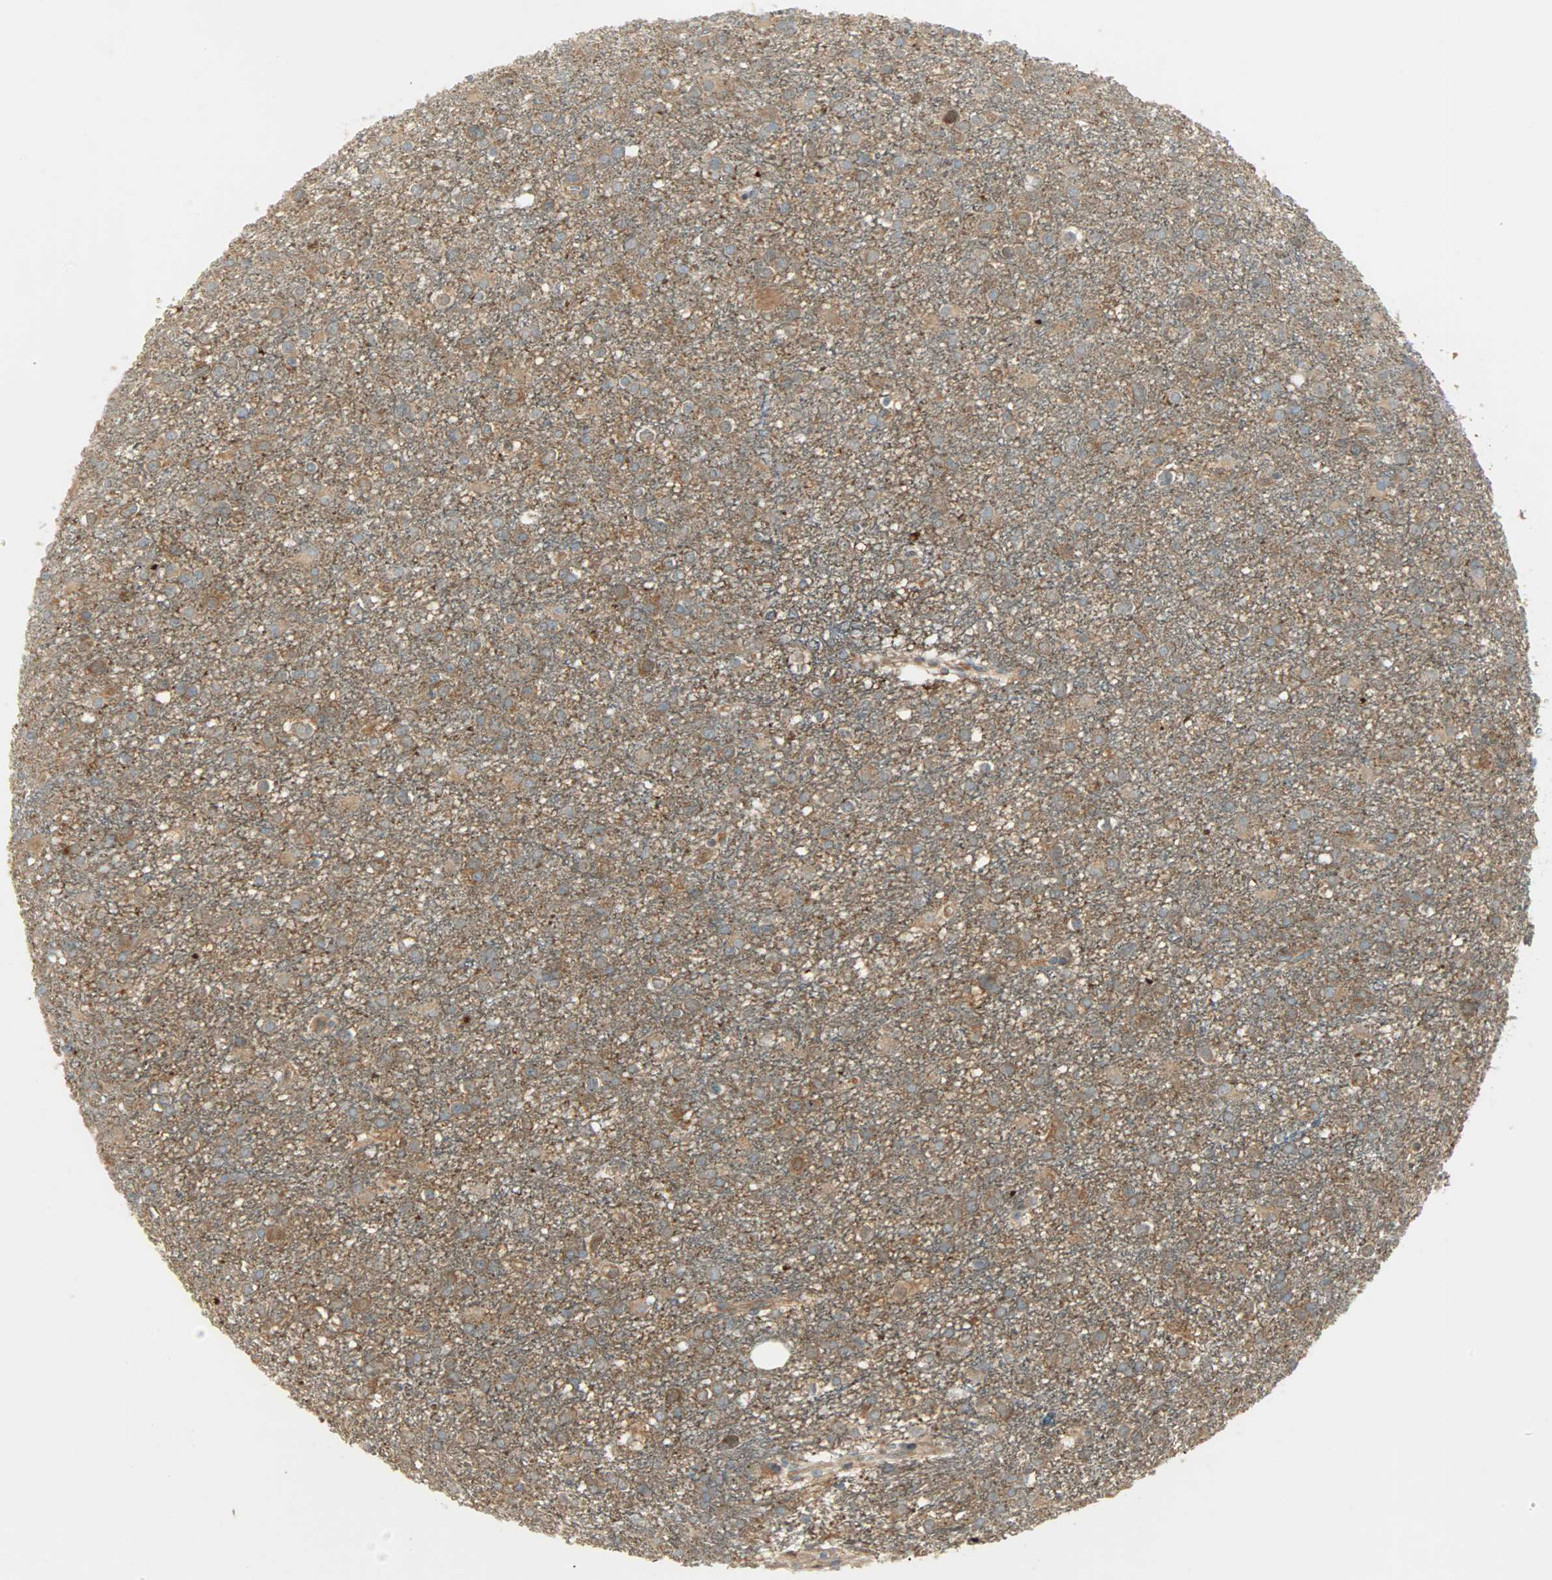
{"staining": {"intensity": "strong", "quantity": ">75%", "location": "cytoplasmic/membranous"}, "tissue": "glioma", "cell_type": "Tumor cells", "image_type": "cancer", "snomed": [{"axis": "morphology", "description": "Glioma, malignant, Low grade"}, {"axis": "topography", "description": "Brain"}], "caption": "Low-grade glioma (malignant) stained with a brown dye displays strong cytoplasmic/membranous positive positivity in approximately >75% of tumor cells.", "gene": "TSC22D2", "patient": {"sex": "male", "age": 42}}